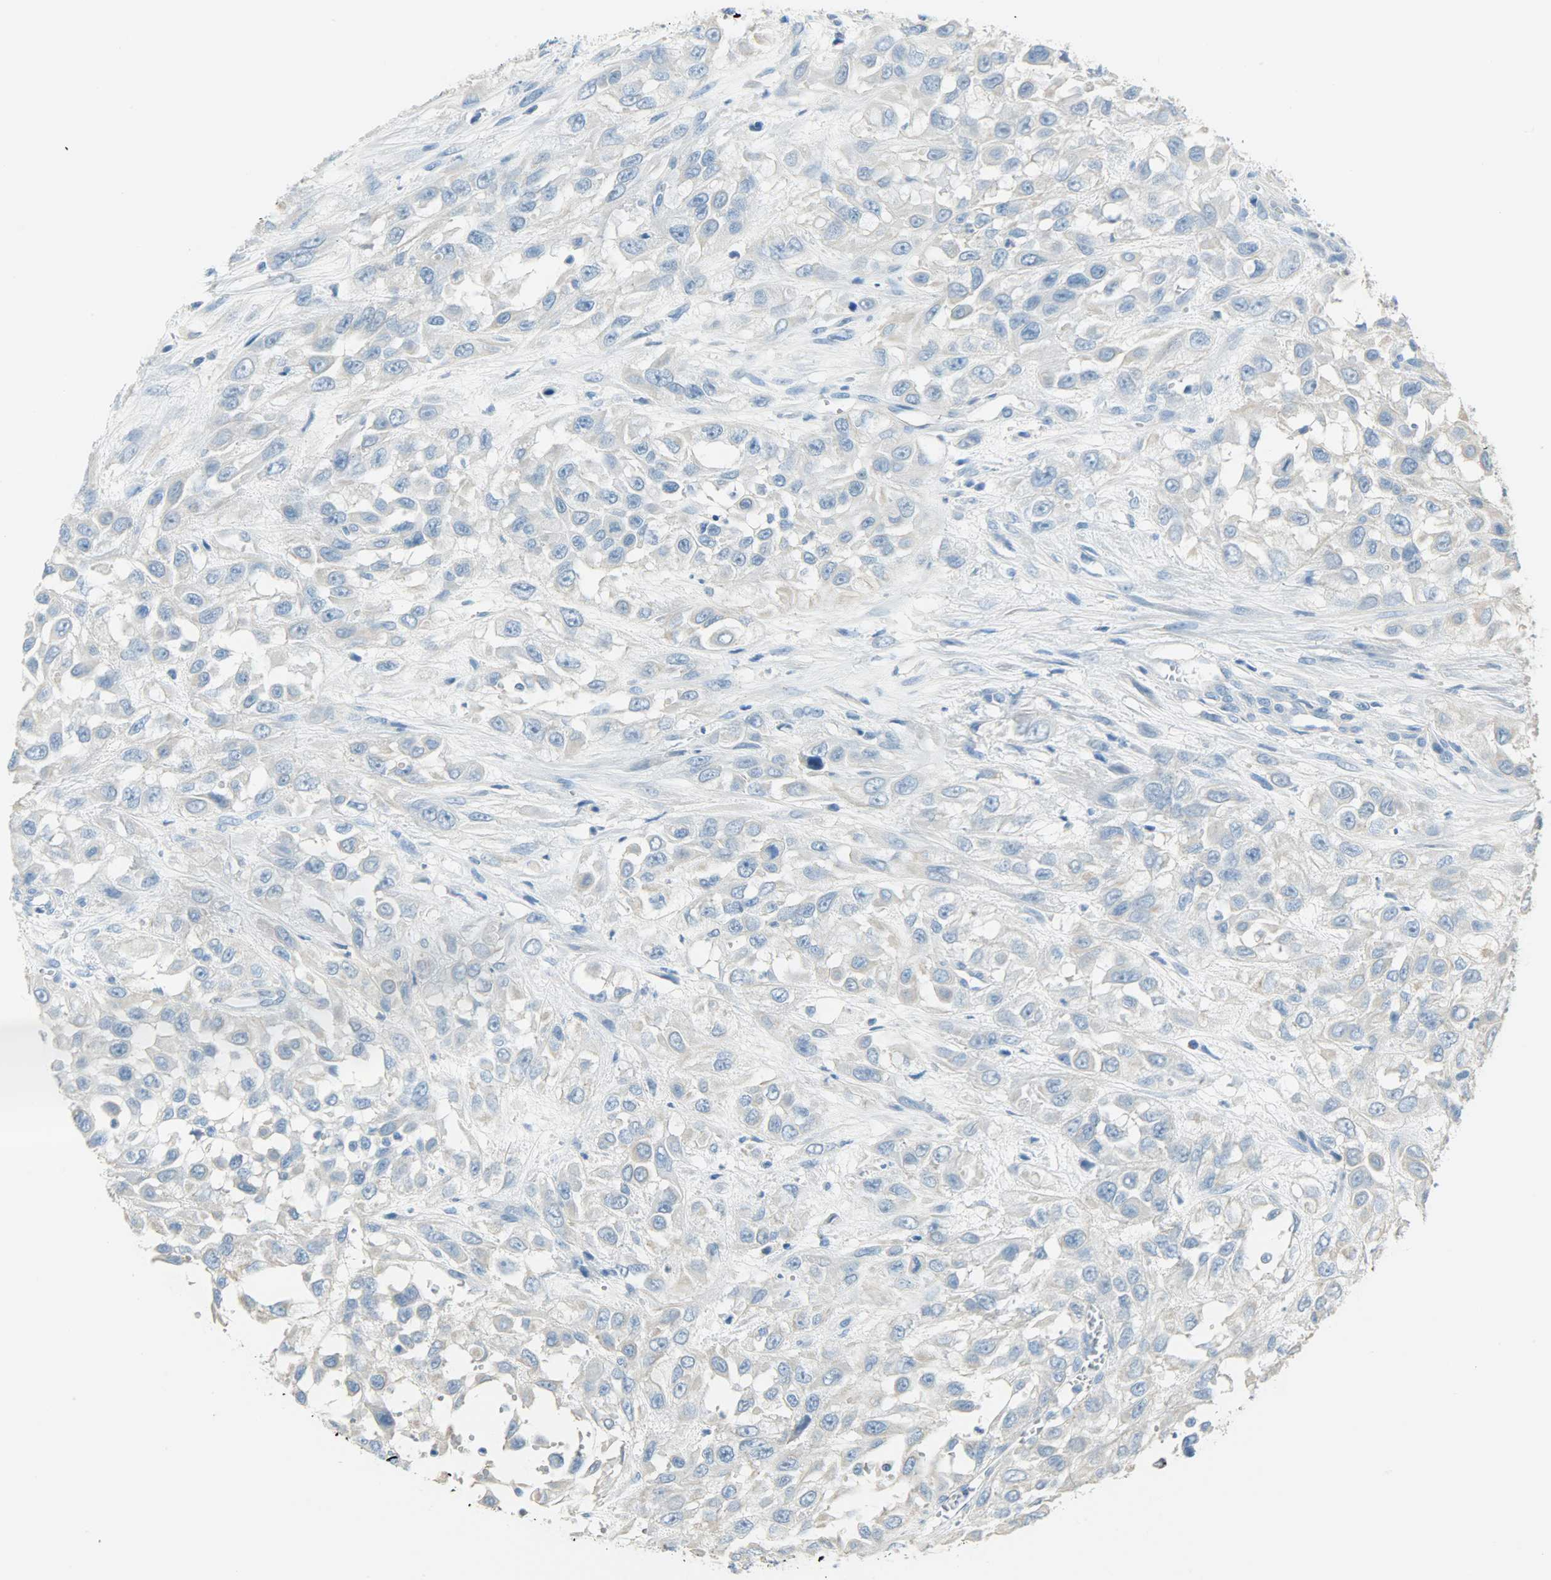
{"staining": {"intensity": "negative", "quantity": "none", "location": "none"}, "tissue": "urothelial cancer", "cell_type": "Tumor cells", "image_type": "cancer", "snomed": [{"axis": "morphology", "description": "Urothelial carcinoma, High grade"}, {"axis": "topography", "description": "Urinary bladder"}], "caption": "High power microscopy photomicrograph of an IHC histopathology image of urothelial carcinoma (high-grade), revealing no significant staining in tumor cells.", "gene": "PROM1", "patient": {"sex": "male", "age": 57}}